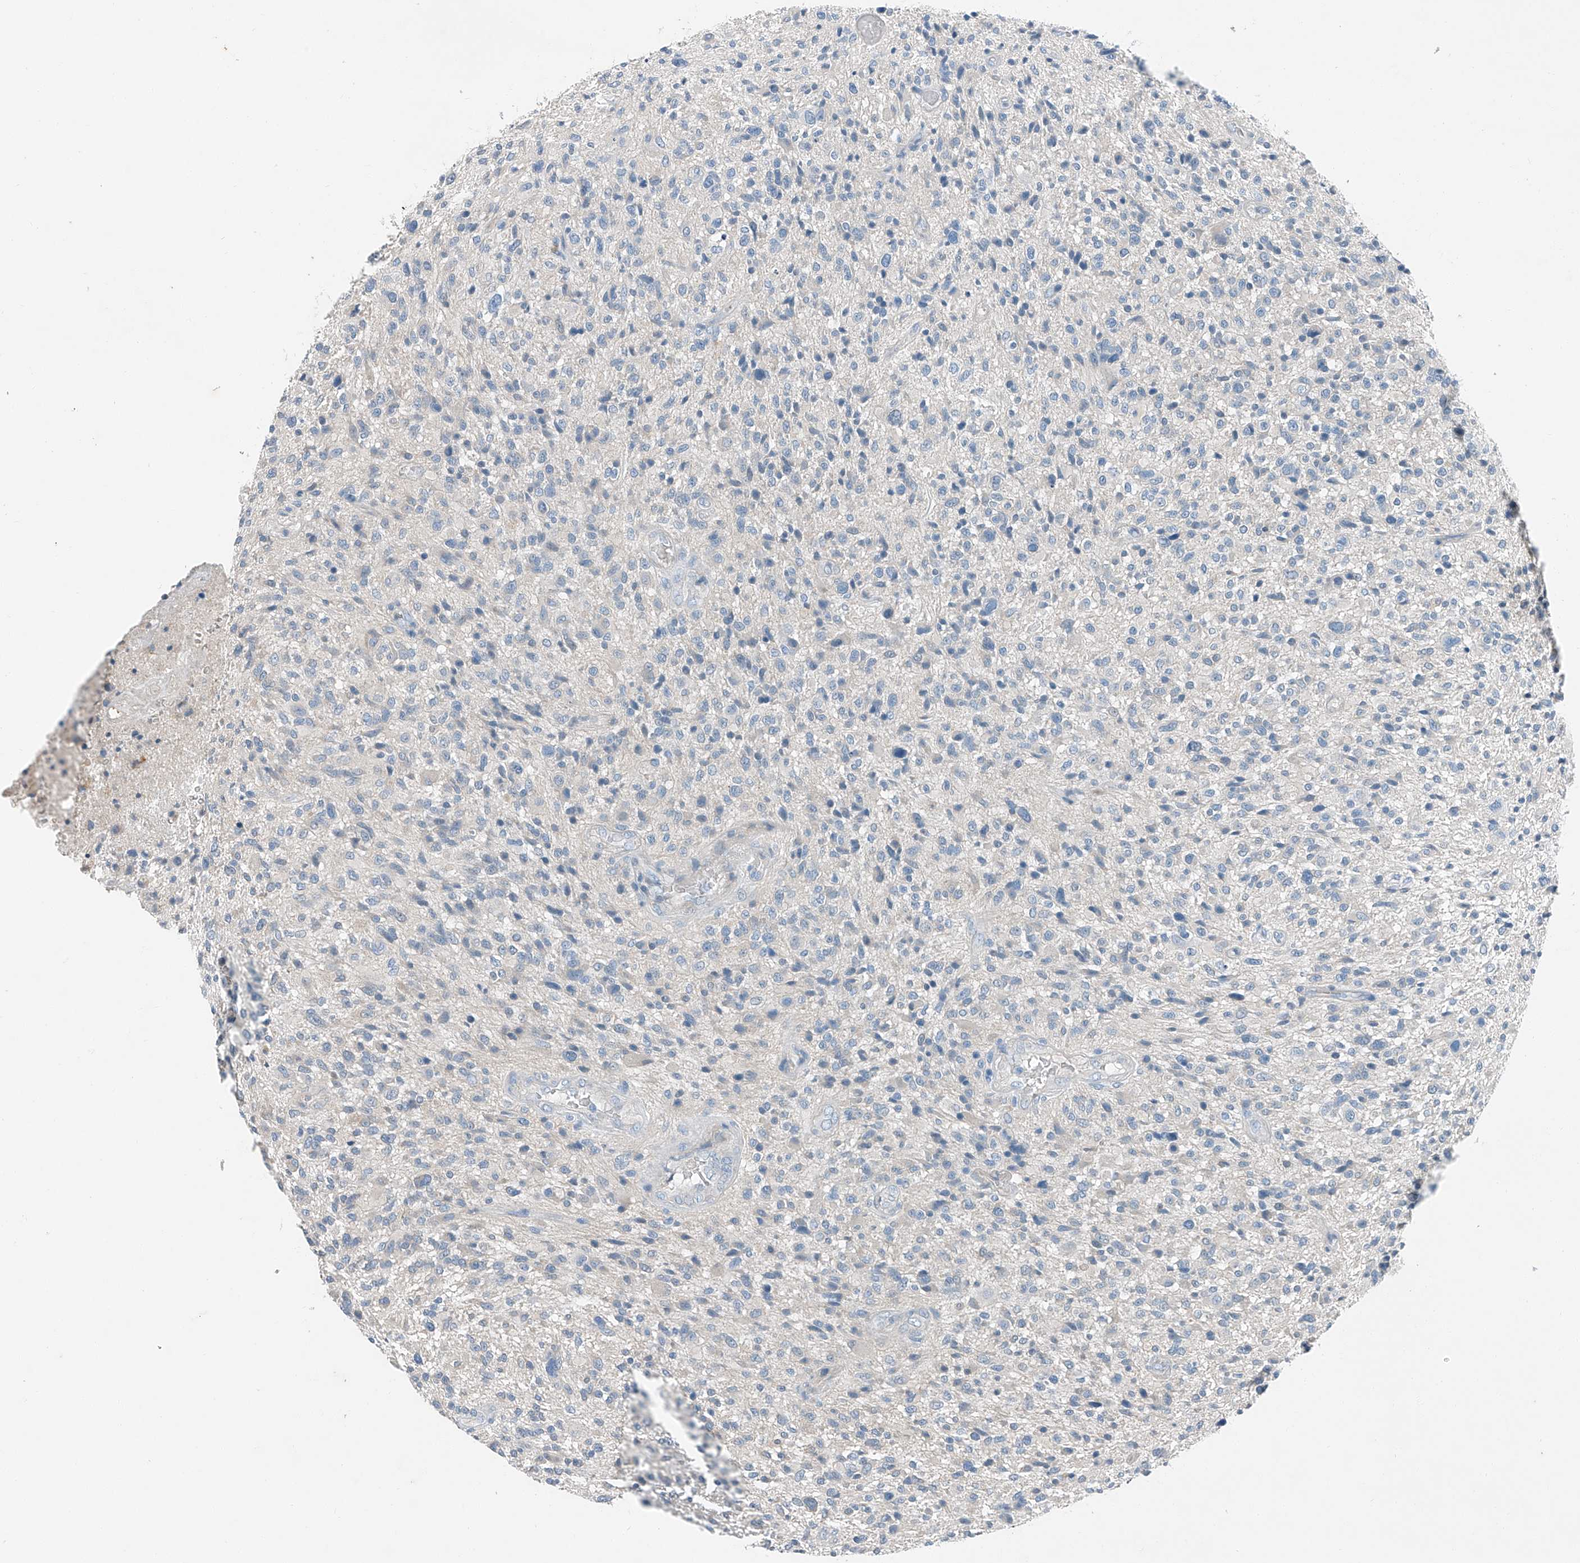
{"staining": {"intensity": "negative", "quantity": "none", "location": "none"}, "tissue": "glioma", "cell_type": "Tumor cells", "image_type": "cancer", "snomed": [{"axis": "morphology", "description": "Glioma, malignant, High grade"}, {"axis": "topography", "description": "Brain"}], "caption": "This is a micrograph of IHC staining of glioma, which shows no staining in tumor cells. (DAB immunohistochemistry with hematoxylin counter stain).", "gene": "MDGA1", "patient": {"sex": "male", "age": 47}}